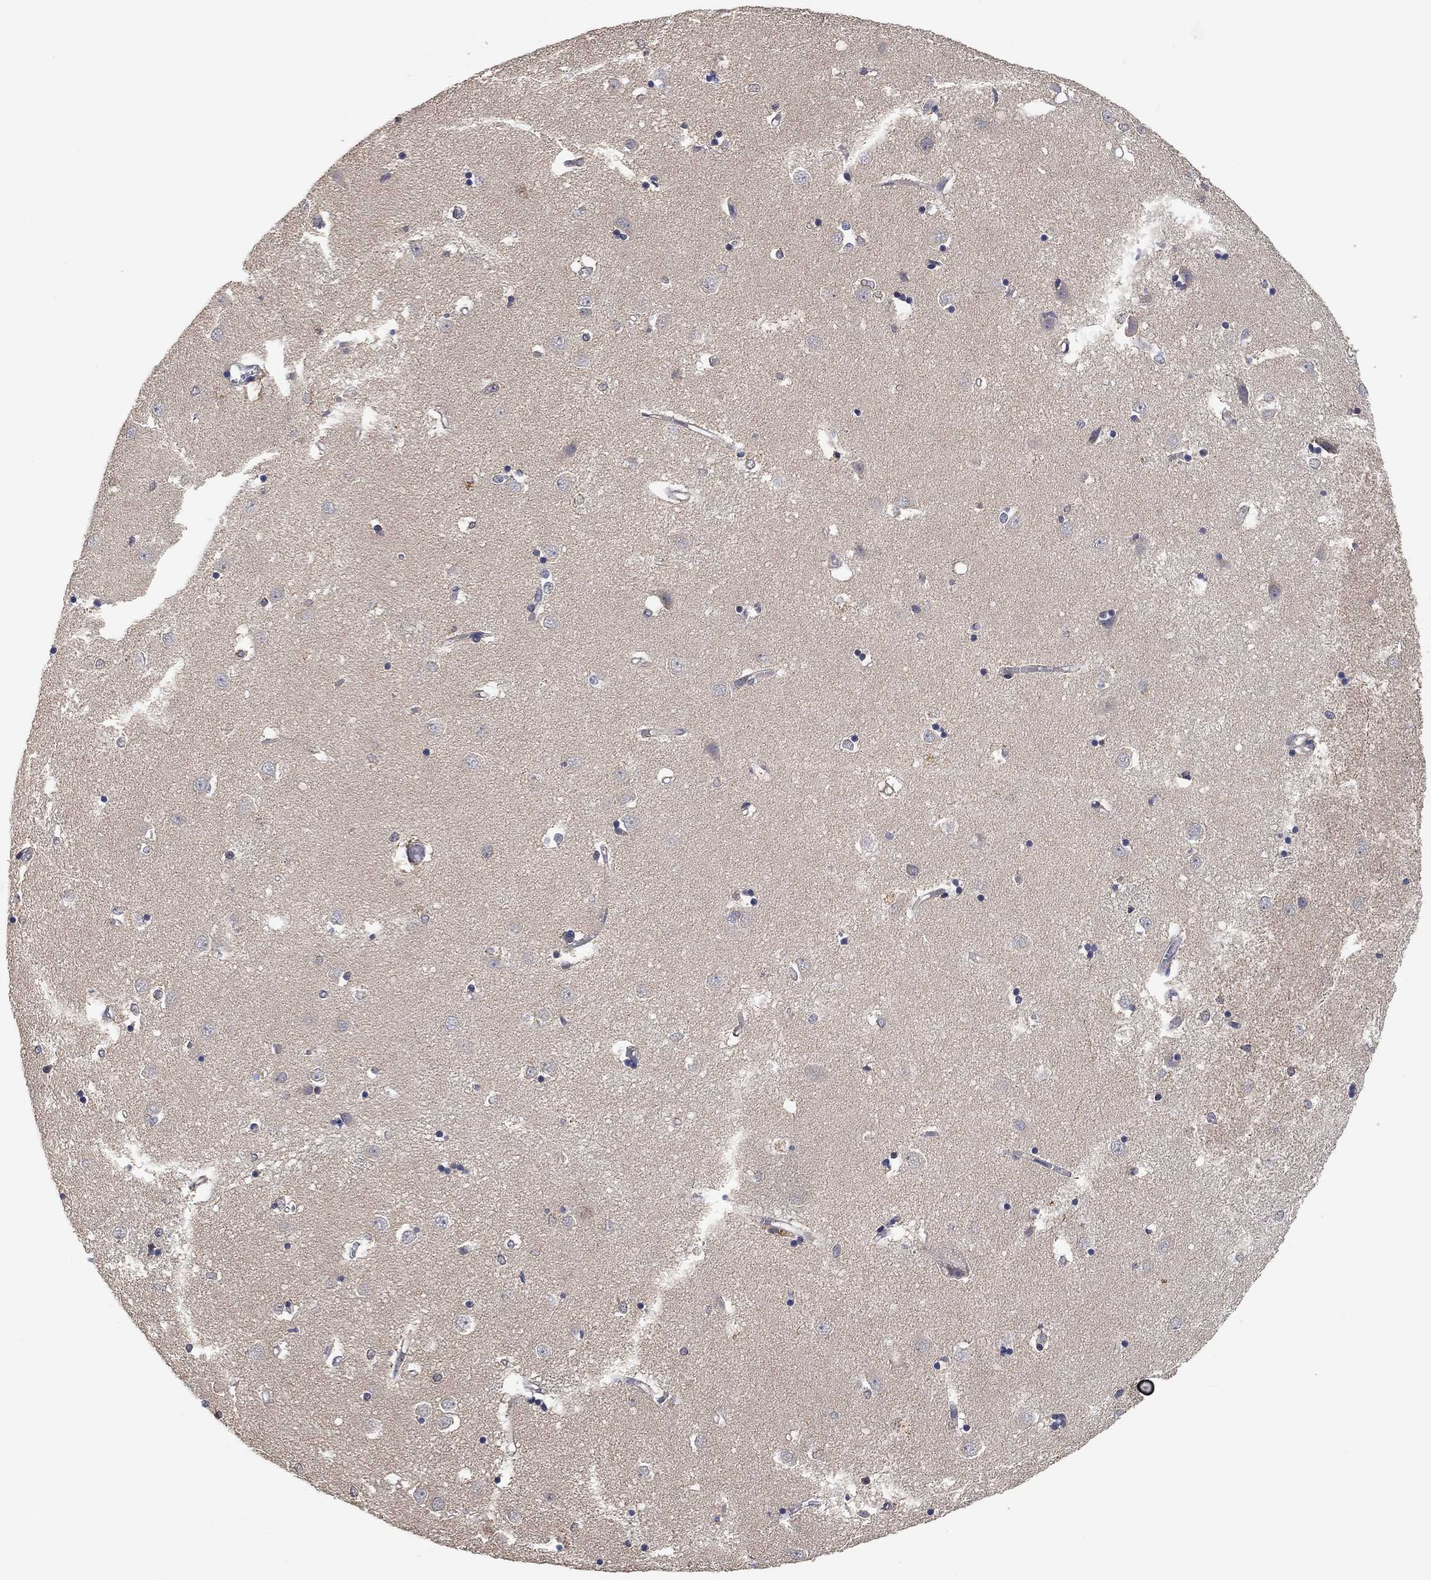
{"staining": {"intensity": "negative", "quantity": "none", "location": "none"}, "tissue": "caudate", "cell_type": "Glial cells", "image_type": "normal", "snomed": [{"axis": "morphology", "description": "Normal tissue, NOS"}, {"axis": "topography", "description": "Lateral ventricle wall"}], "caption": "Immunohistochemistry of benign human caudate displays no positivity in glial cells. The staining was performed using DAB to visualize the protein expression in brown, while the nuclei were stained in blue with hematoxylin (Magnification: 20x).", "gene": "CCDC43", "patient": {"sex": "male", "age": 54}}